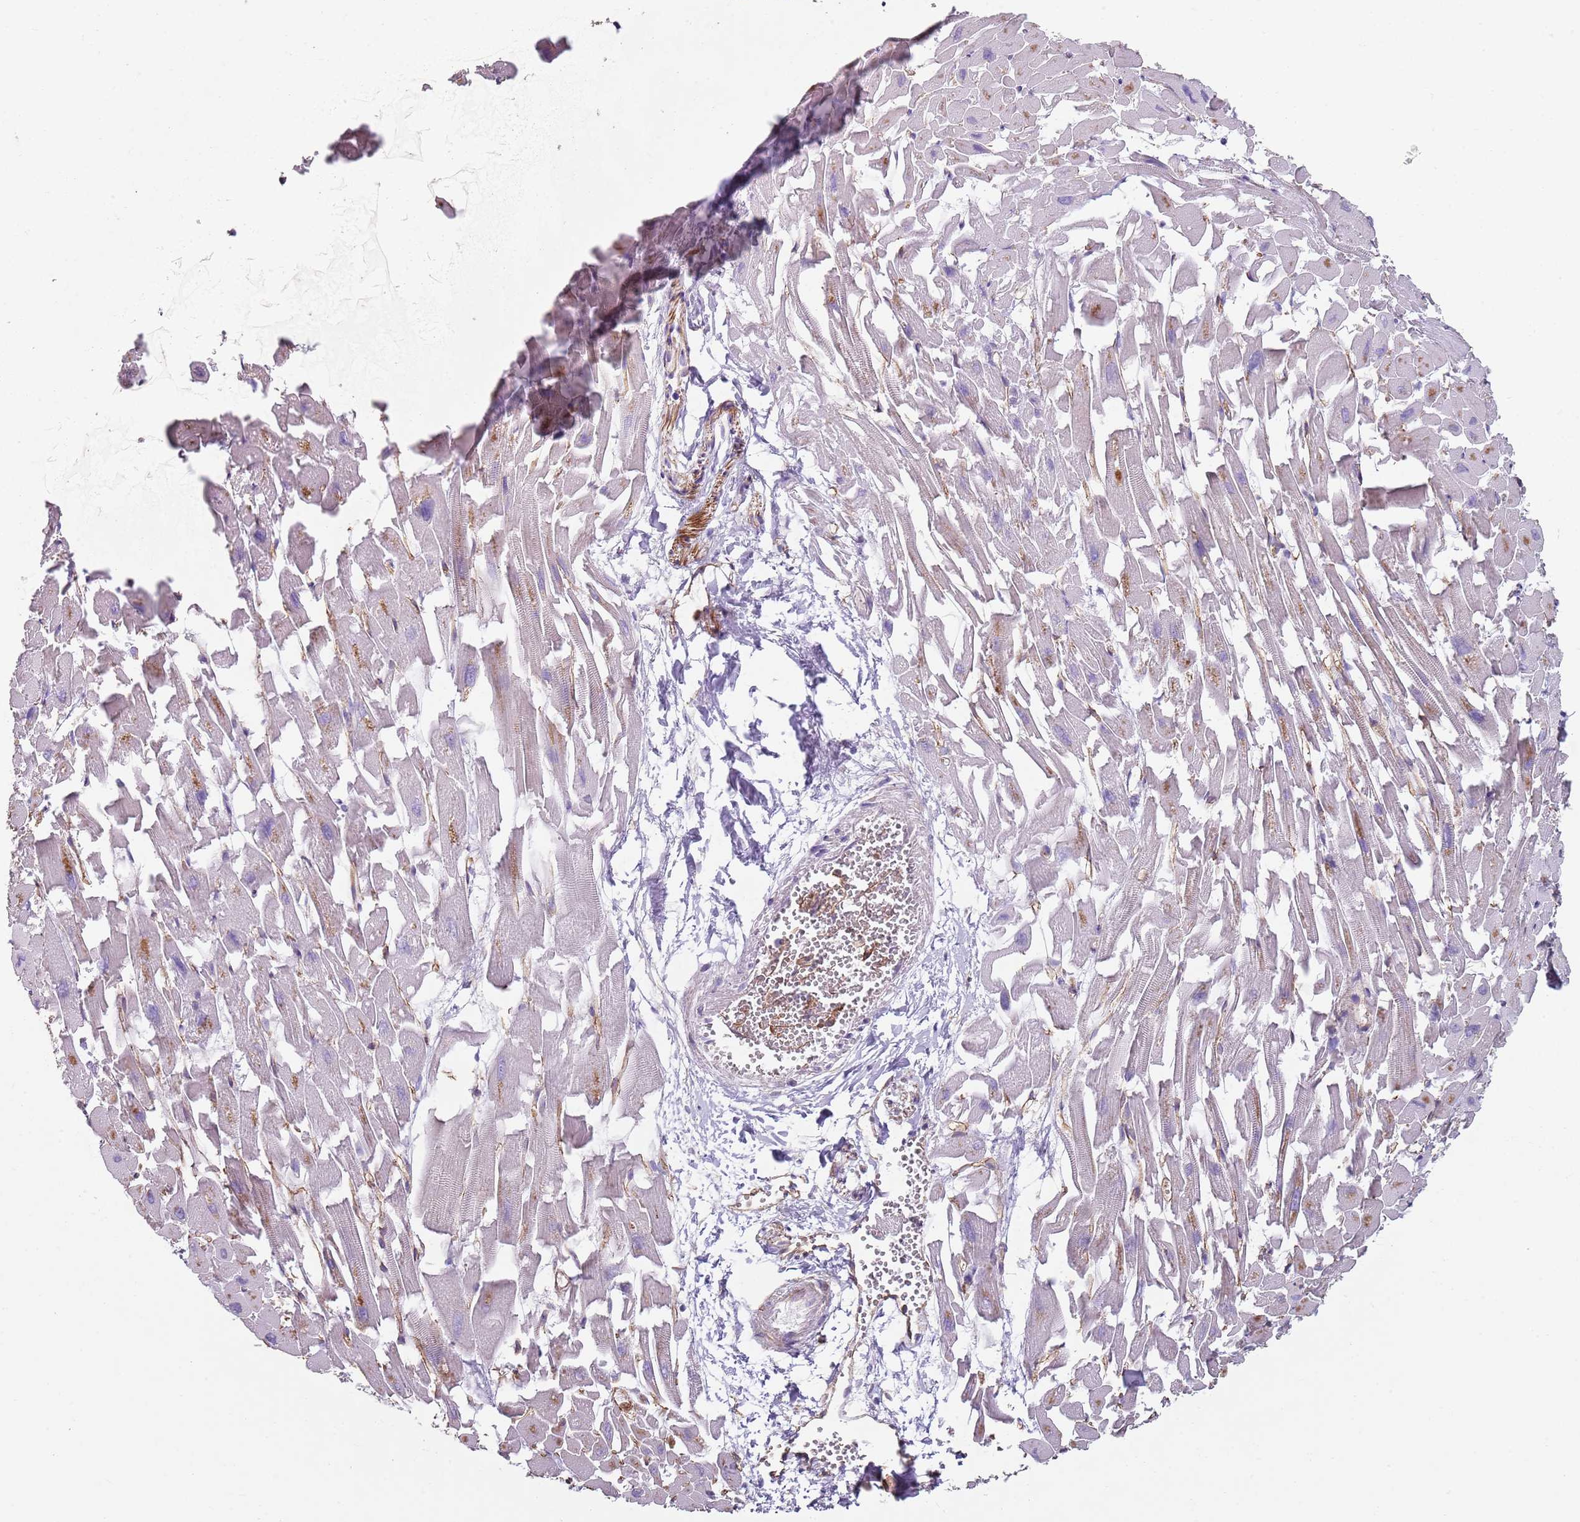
{"staining": {"intensity": "weak", "quantity": "<25%", "location": "cytoplasmic/membranous"}, "tissue": "heart muscle", "cell_type": "Cardiomyocytes", "image_type": "normal", "snomed": [{"axis": "morphology", "description": "Normal tissue, NOS"}, {"axis": "topography", "description": "Heart"}], "caption": "The histopathology image shows no staining of cardiomyocytes in unremarkable heart muscle. (Immunohistochemistry, brightfield microscopy, high magnification).", "gene": "PHLPP2", "patient": {"sex": "female", "age": 64}}